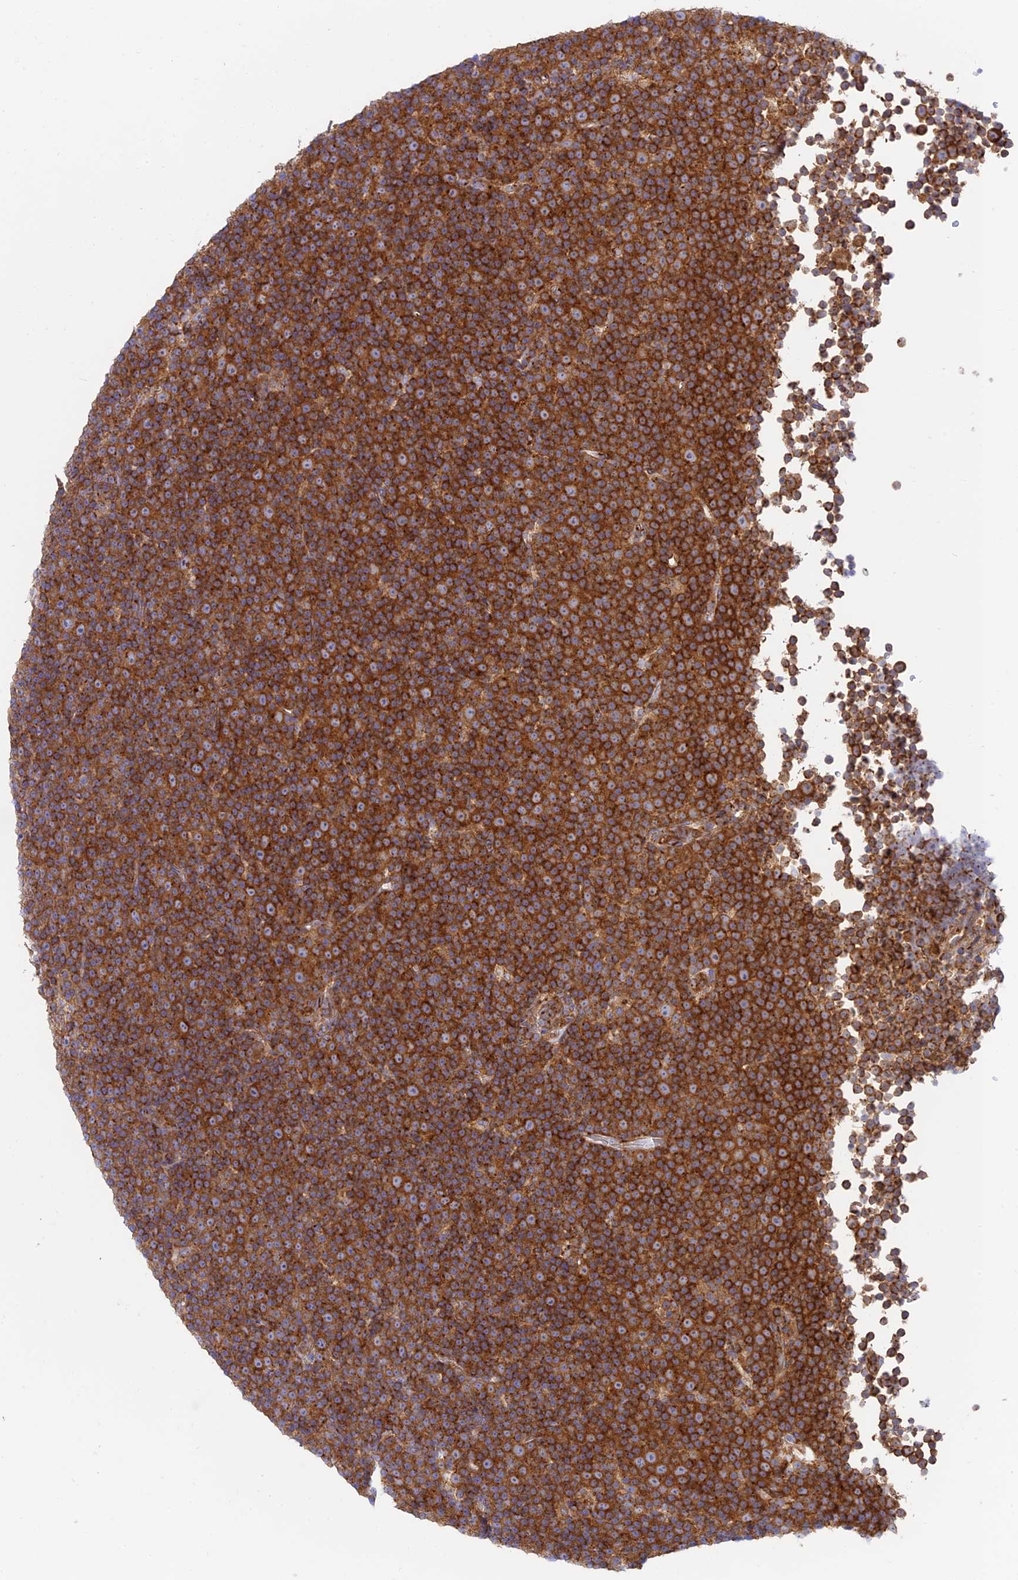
{"staining": {"intensity": "strong", "quantity": ">75%", "location": "cytoplasmic/membranous"}, "tissue": "lymphoma", "cell_type": "Tumor cells", "image_type": "cancer", "snomed": [{"axis": "morphology", "description": "Malignant lymphoma, non-Hodgkin's type, Low grade"}, {"axis": "topography", "description": "Lymph node"}], "caption": "The photomicrograph reveals a brown stain indicating the presence of a protein in the cytoplasmic/membranous of tumor cells in malignant lymphoma, non-Hodgkin's type (low-grade).", "gene": "GOLGA3", "patient": {"sex": "female", "age": 67}}